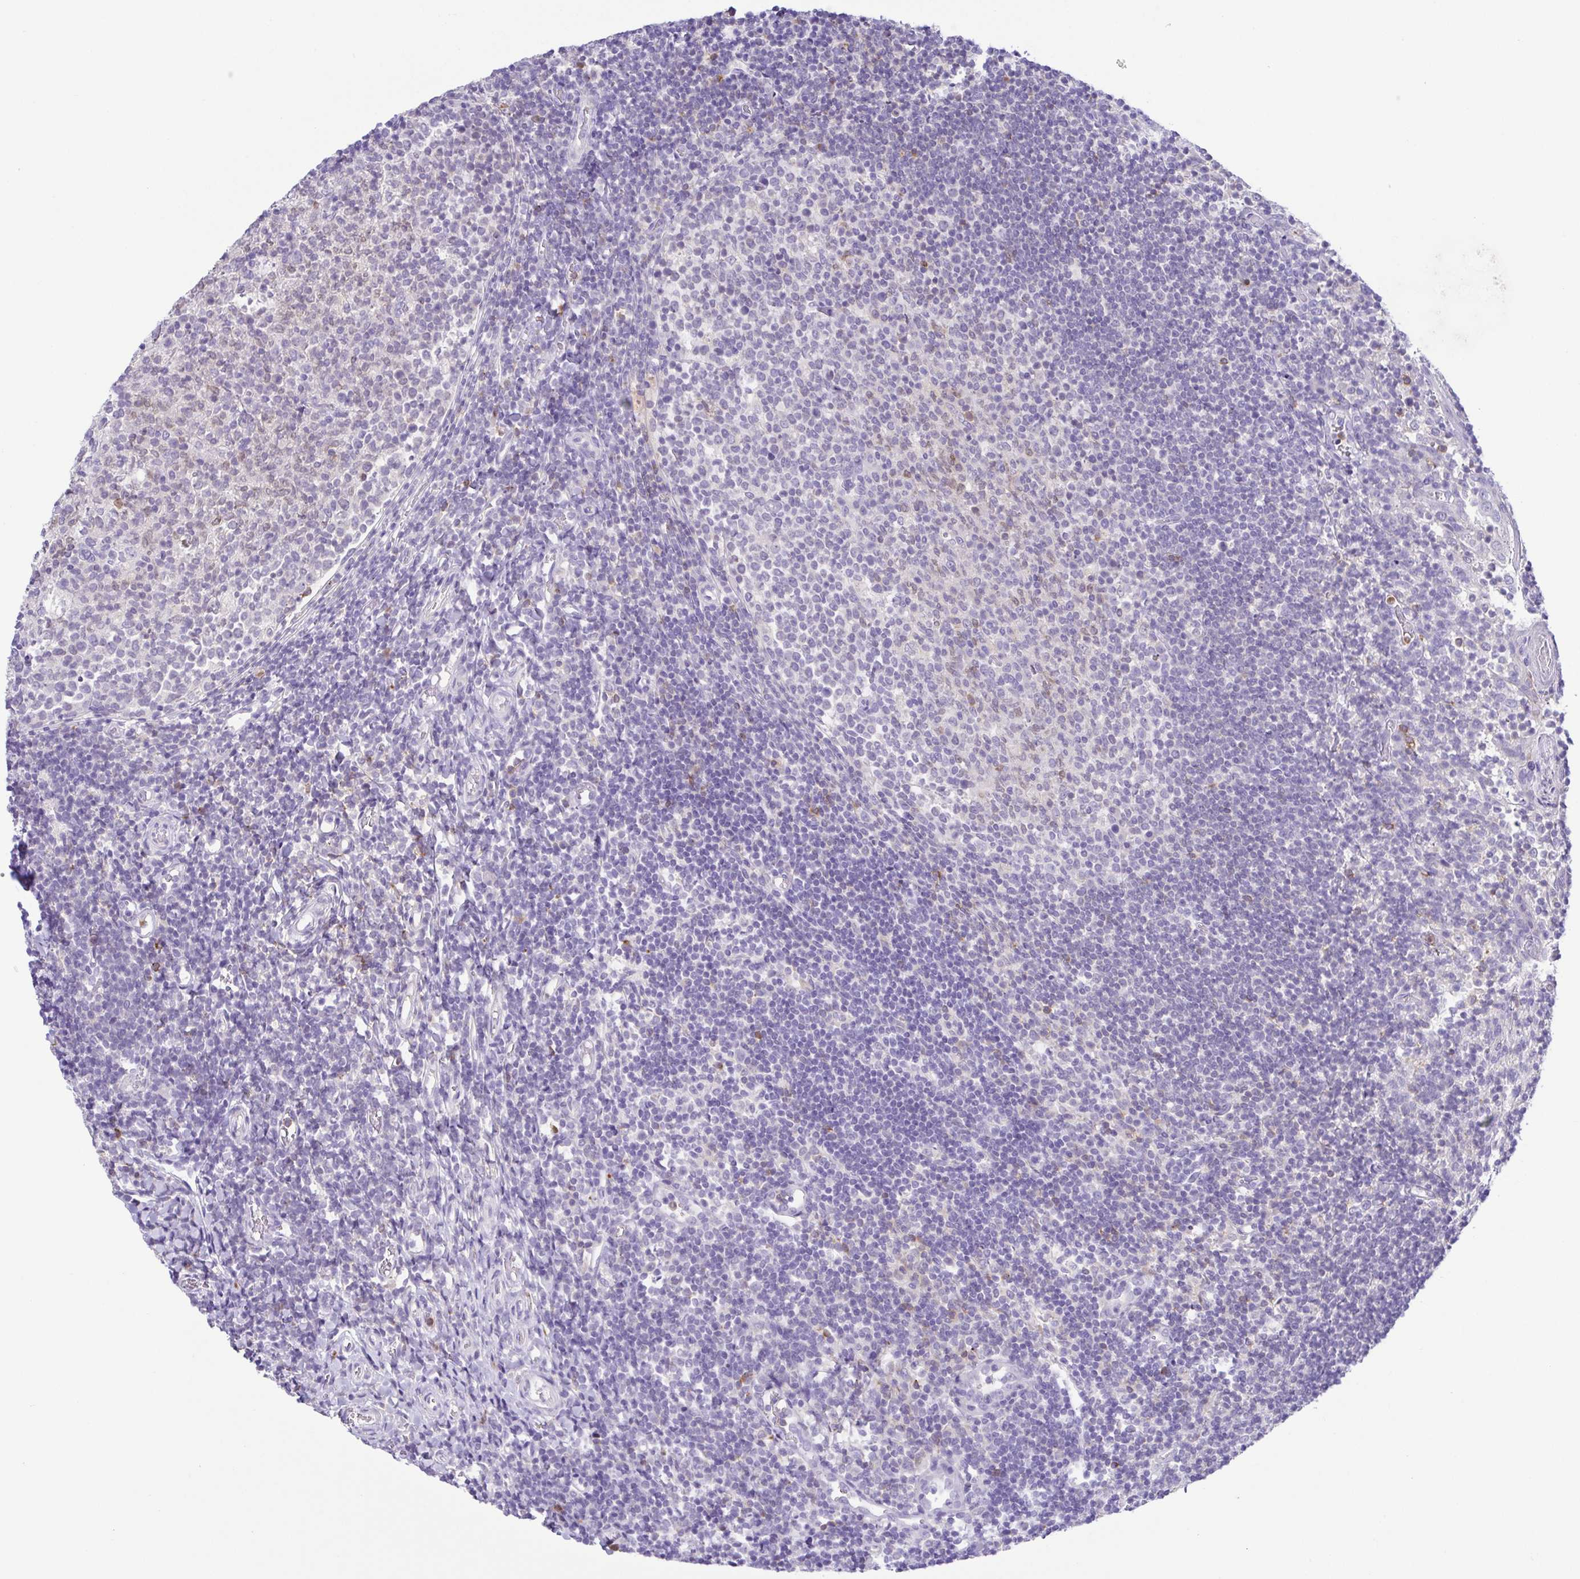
{"staining": {"intensity": "weak", "quantity": "<25%", "location": "cytoplasmic/membranous"}, "tissue": "tonsil", "cell_type": "Germinal center cells", "image_type": "normal", "snomed": [{"axis": "morphology", "description": "Normal tissue, NOS"}, {"axis": "topography", "description": "Tonsil"}], "caption": "A micrograph of human tonsil is negative for staining in germinal center cells. Brightfield microscopy of IHC stained with DAB (brown) and hematoxylin (blue), captured at high magnification.", "gene": "PGLYRP1", "patient": {"sex": "female", "age": 10}}